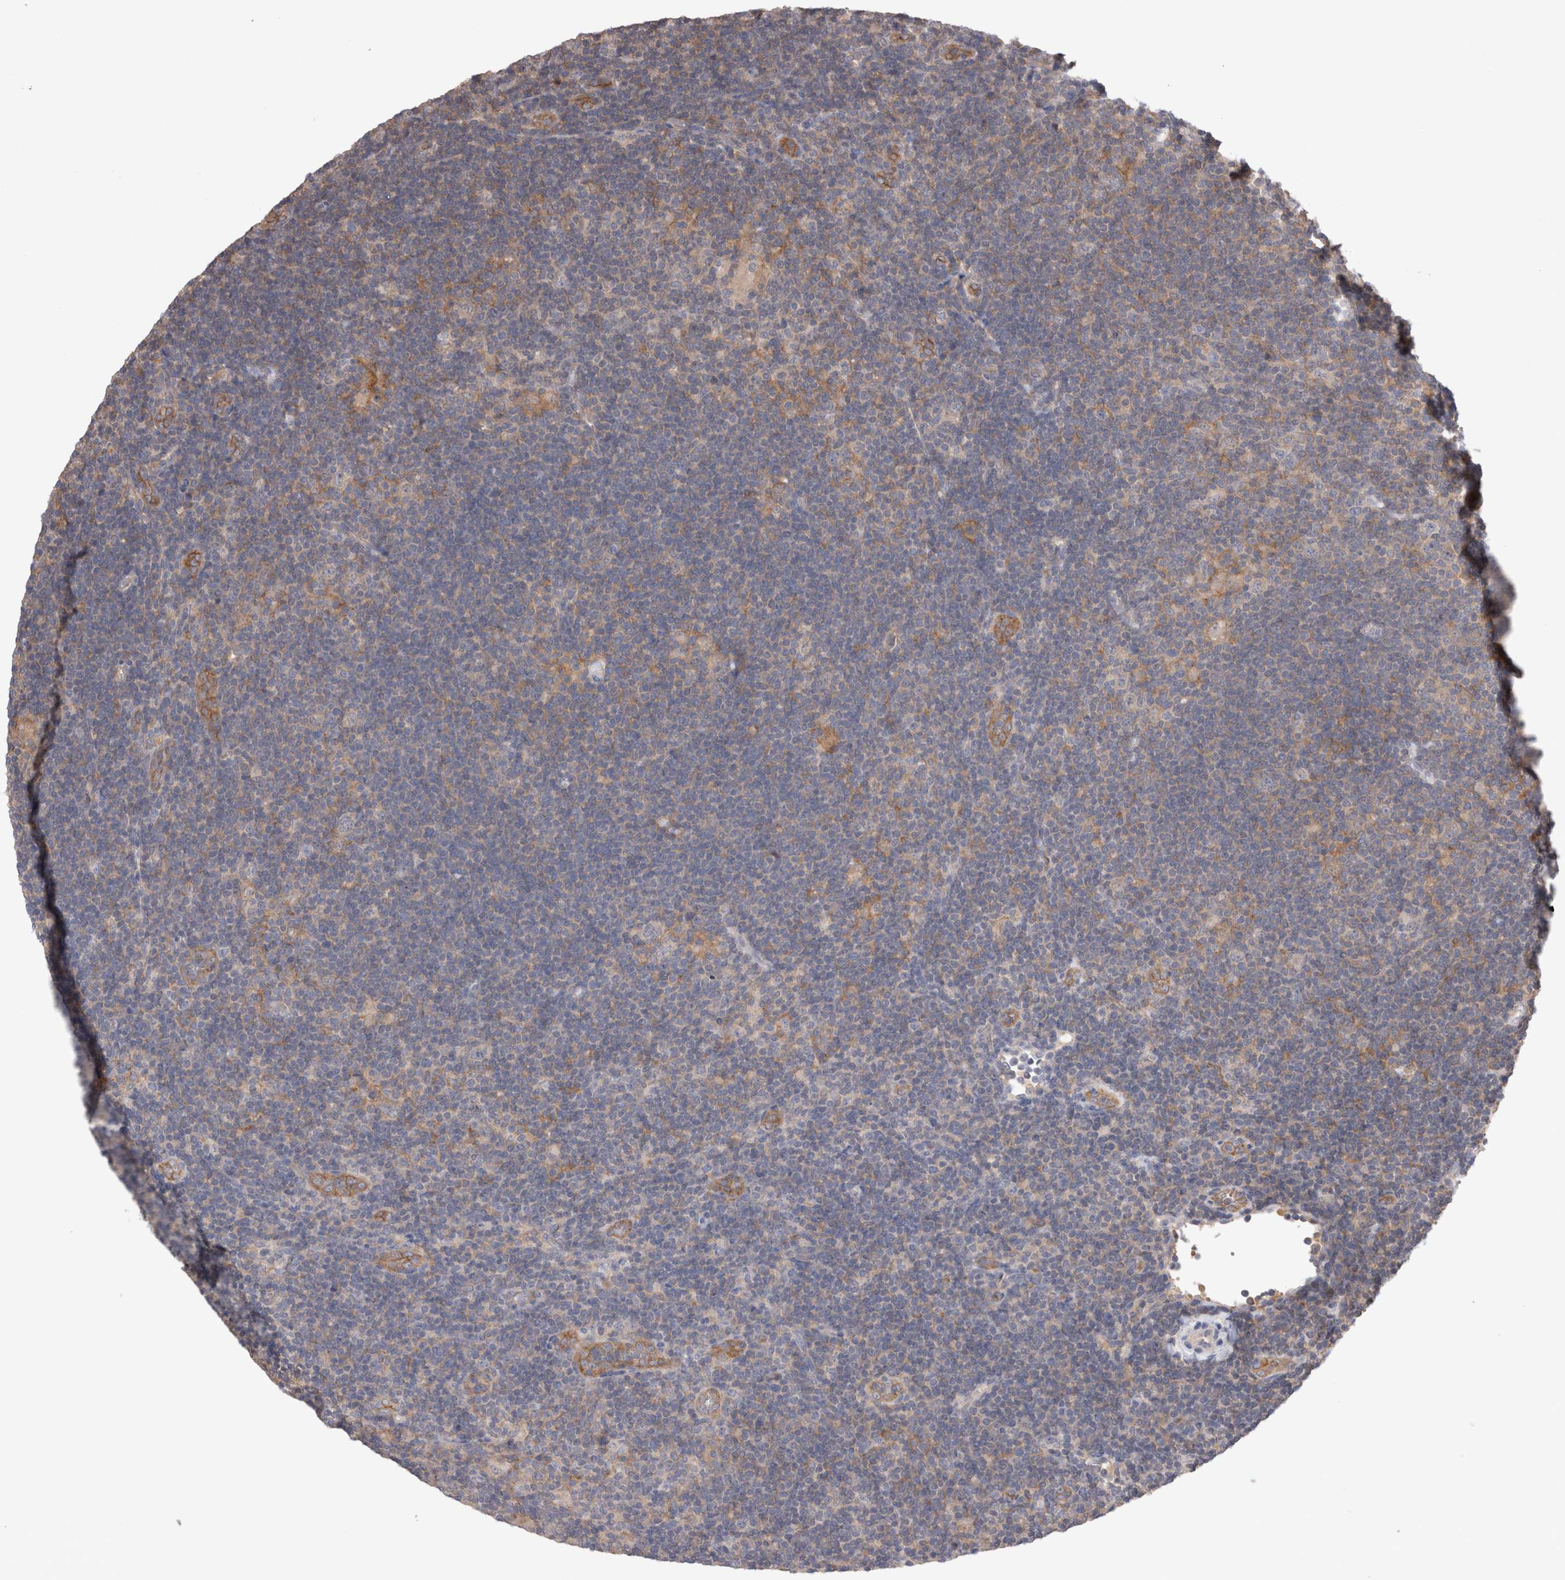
{"staining": {"intensity": "negative", "quantity": "none", "location": "none"}, "tissue": "lymphoma", "cell_type": "Tumor cells", "image_type": "cancer", "snomed": [{"axis": "morphology", "description": "Hodgkin's disease, NOS"}, {"axis": "topography", "description": "Lymph node"}], "caption": "Immunohistochemistry (IHC) of human Hodgkin's disease exhibits no staining in tumor cells.", "gene": "OTOR", "patient": {"sex": "female", "age": 57}}